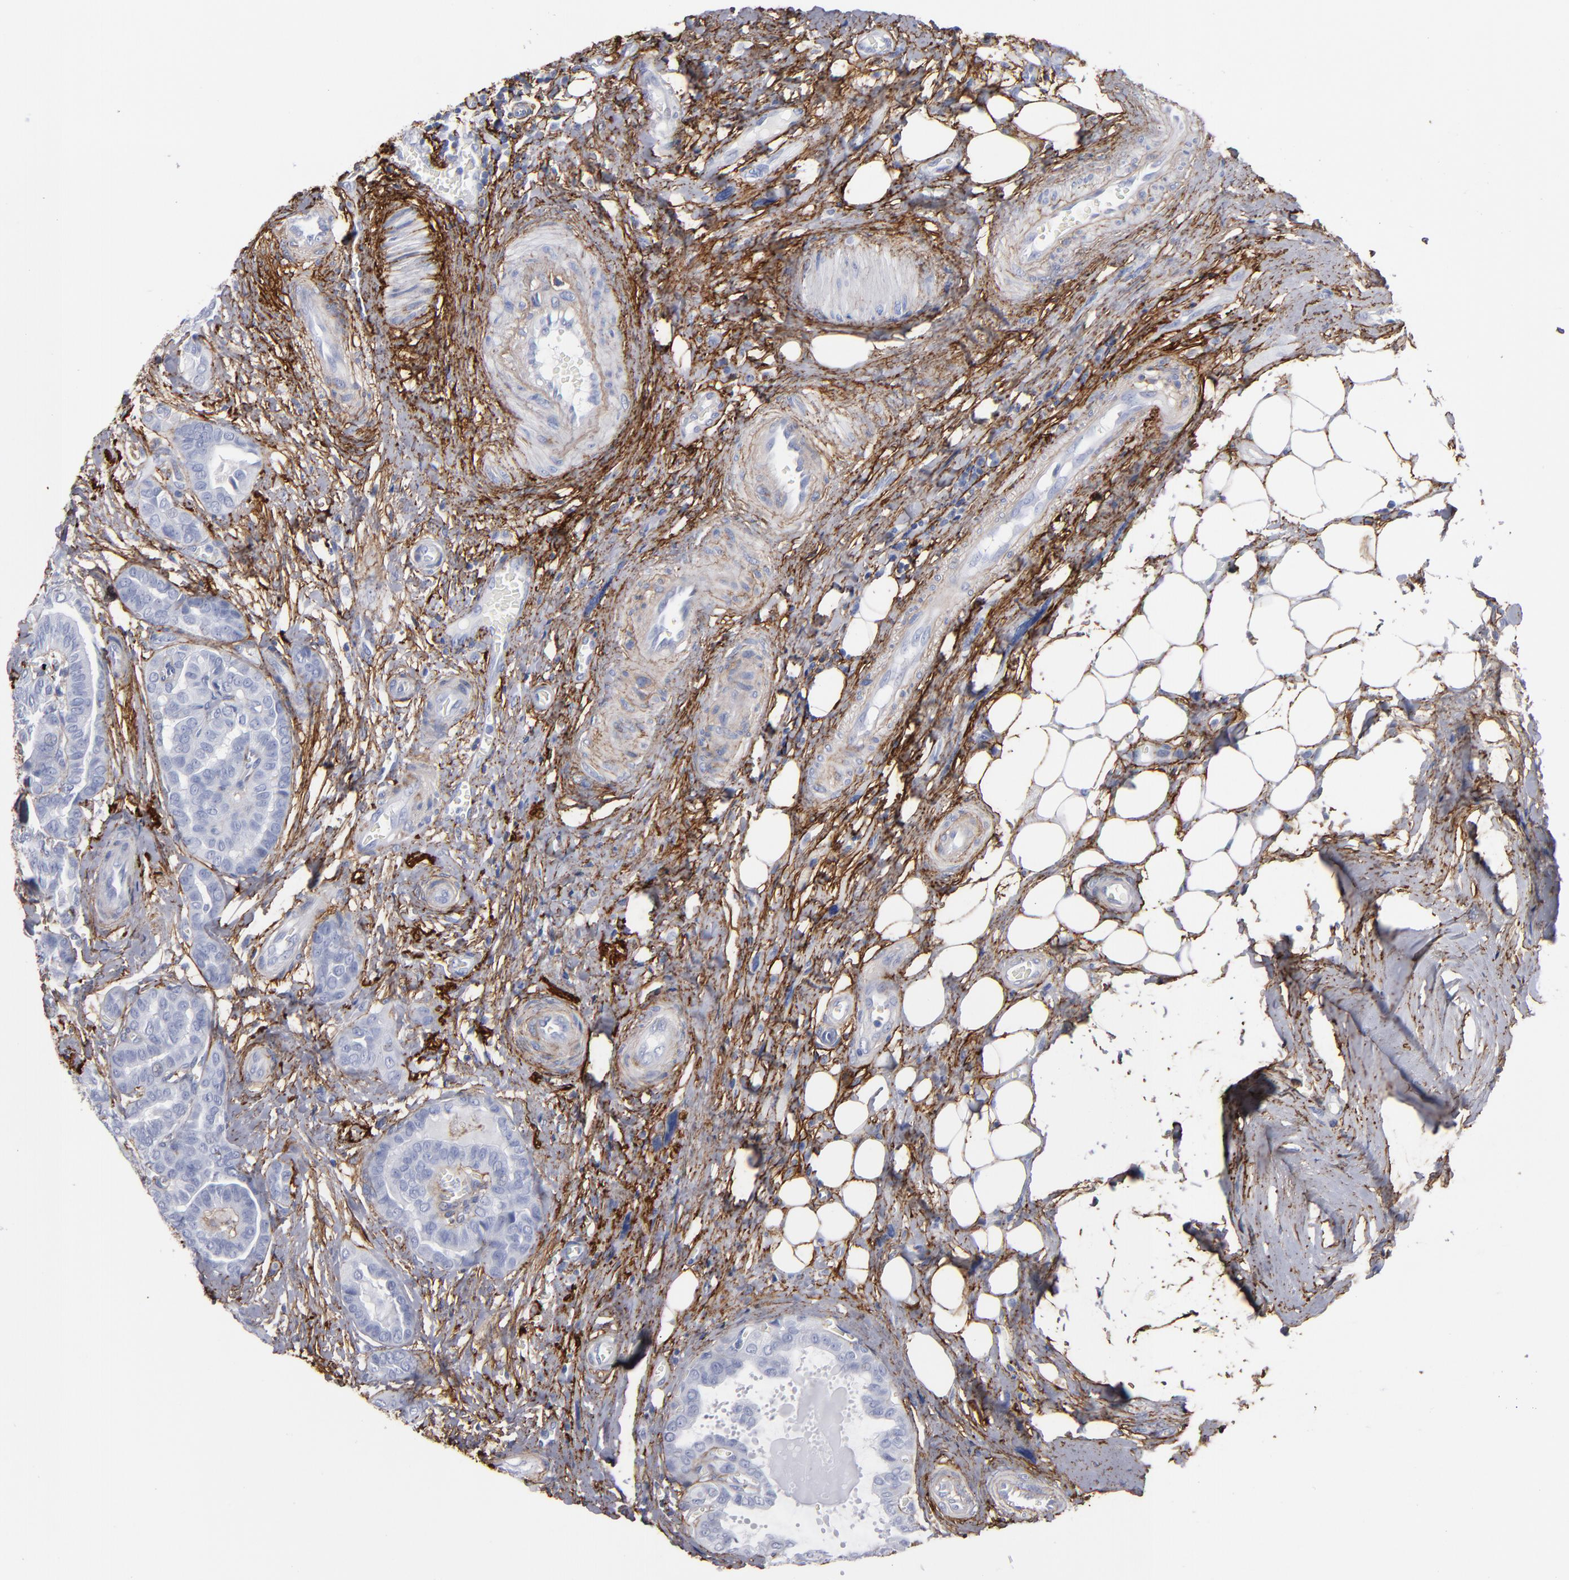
{"staining": {"intensity": "negative", "quantity": "none", "location": "none"}, "tissue": "thyroid cancer", "cell_type": "Tumor cells", "image_type": "cancer", "snomed": [{"axis": "morphology", "description": "Carcinoma, NOS"}, {"axis": "topography", "description": "Thyroid gland"}], "caption": "This histopathology image is of thyroid carcinoma stained with IHC to label a protein in brown with the nuclei are counter-stained blue. There is no expression in tumor cells. The staining was performed using DAB (3,3'-diaminobenzidine) to visualize the protein expression in brown, while the nuclei were stained in blue with hematoxylin (Magnification: 20x).", "gene": "EMILIN1", "patient": {"sex": "female", "age": 91}}